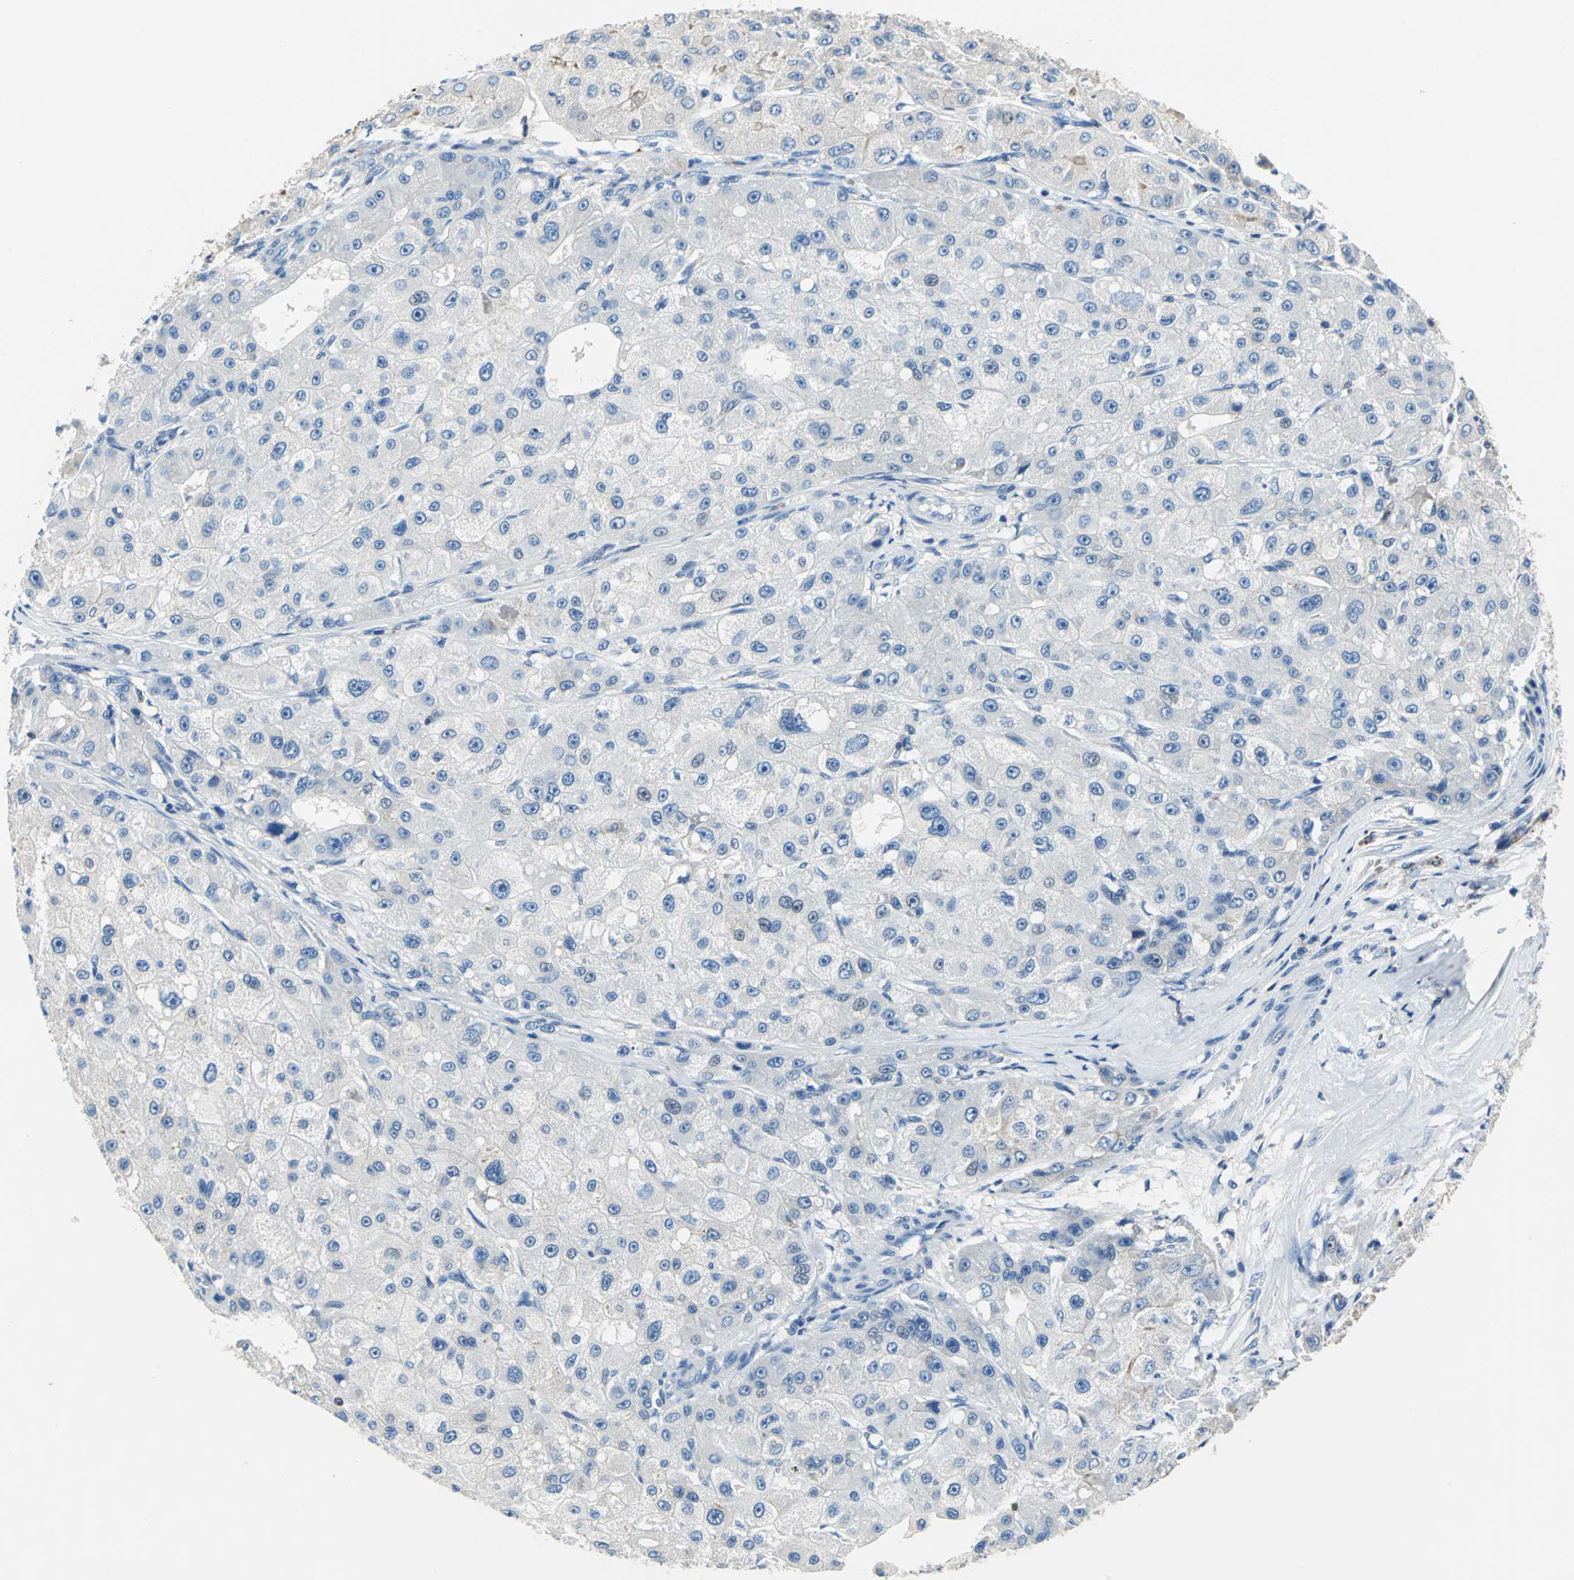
{"staining": {"intensity": "negative", "quantity": "none", "location": "none"}, "tissue": "liver cancer", "cell_type": "Tumor cells", "image_type": "cancer", "snomed": [{"axis": "morphology", "description": "Carcinoma, Hepatocellular, NOS"}, {"axis": "topography", "description": "Liver"}], "caption": "DAB immunohistochemical staining of human liver cancer (hepatocellular carcinoma) shows no significant staining in tumor cells.", "gene": "SEPTIN6", "patient": {"sex": "male", "age": 80}}